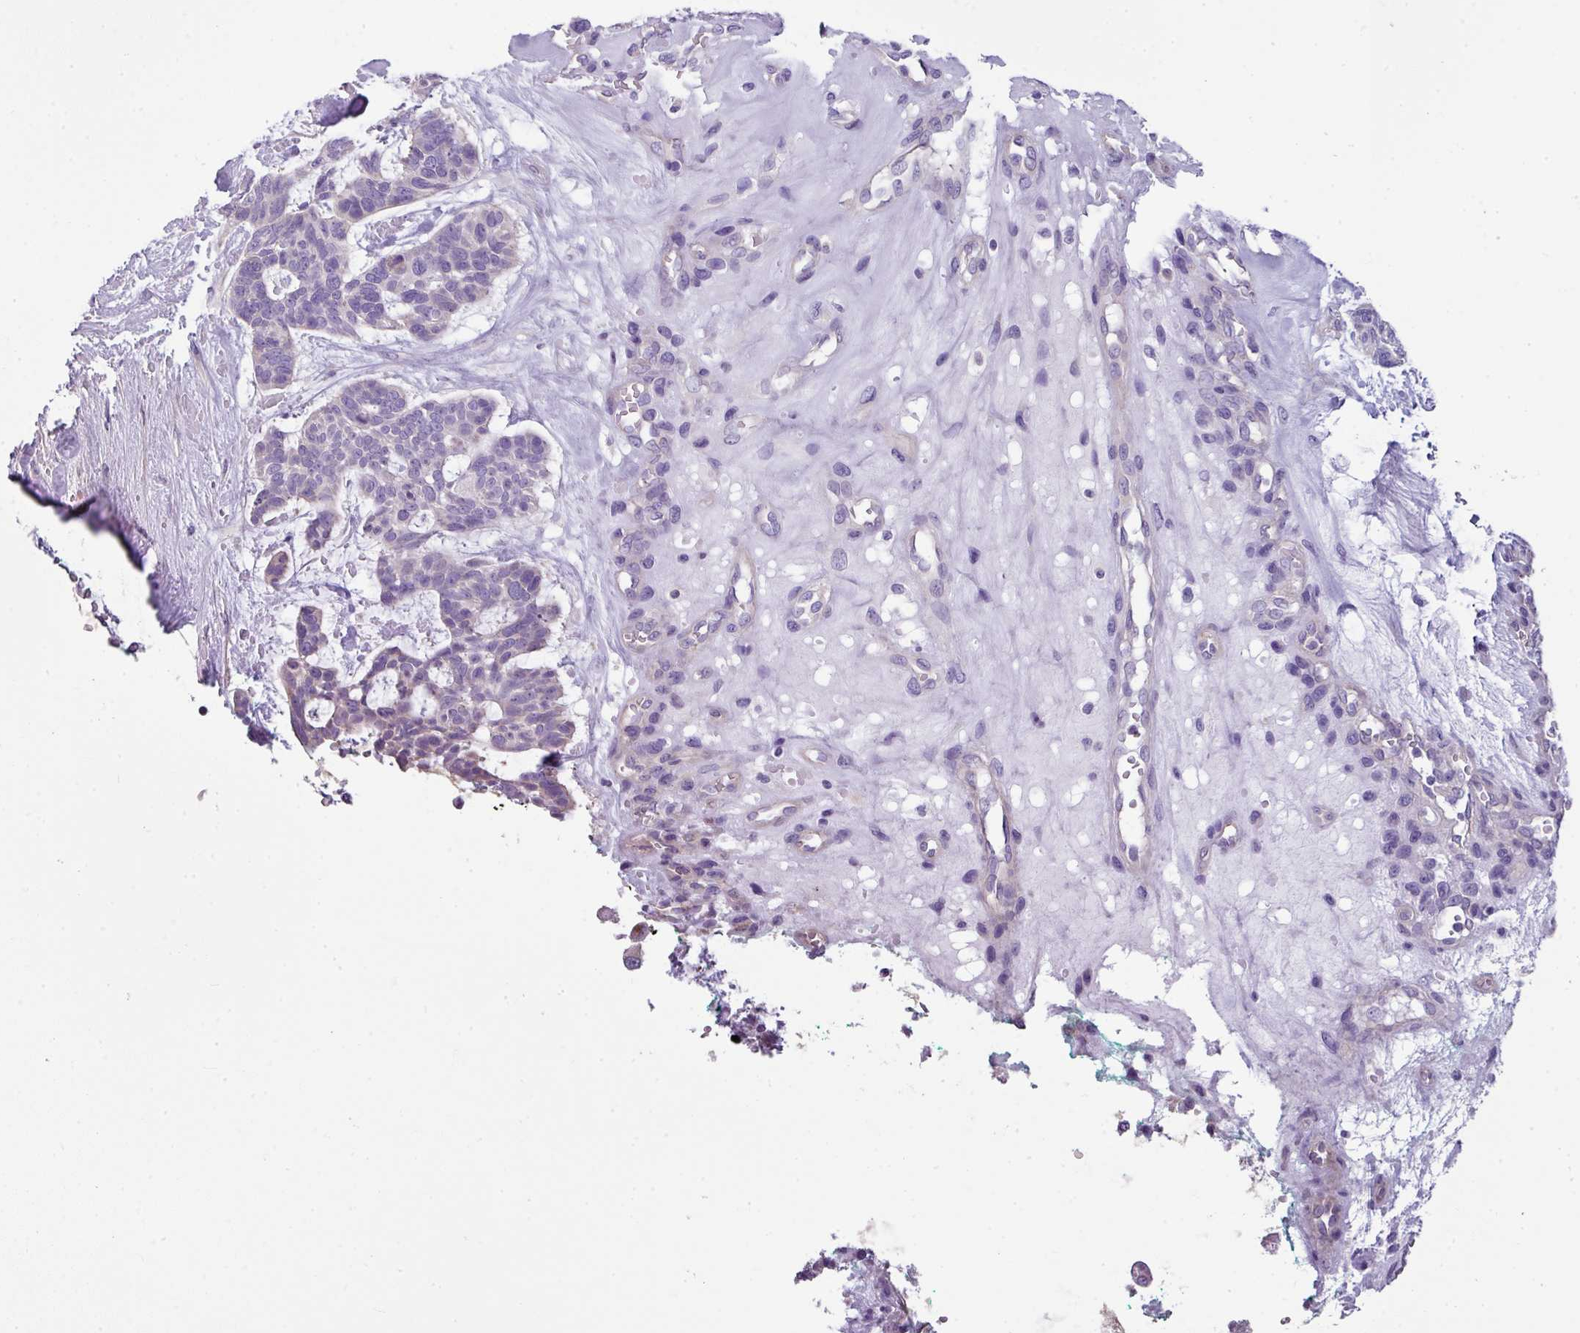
{"staining": {"intensity": "negative", "quantity": "none", "location": "none"}, "tissue": "skin cancer", "cell_type": "Tumor cells", "image_type": "cancer", "snomed": [{"axis": "morphology", "description": "Basal cell carcinoma"}, {"axis": "topography", "description": "Skin"}], "caption": "Protein analysis of basal cell carcinoma (skin) reveals no significant staining in tumor cells.", "gene": "PALS2", "patient": {"sex": "male", "age": 88}}